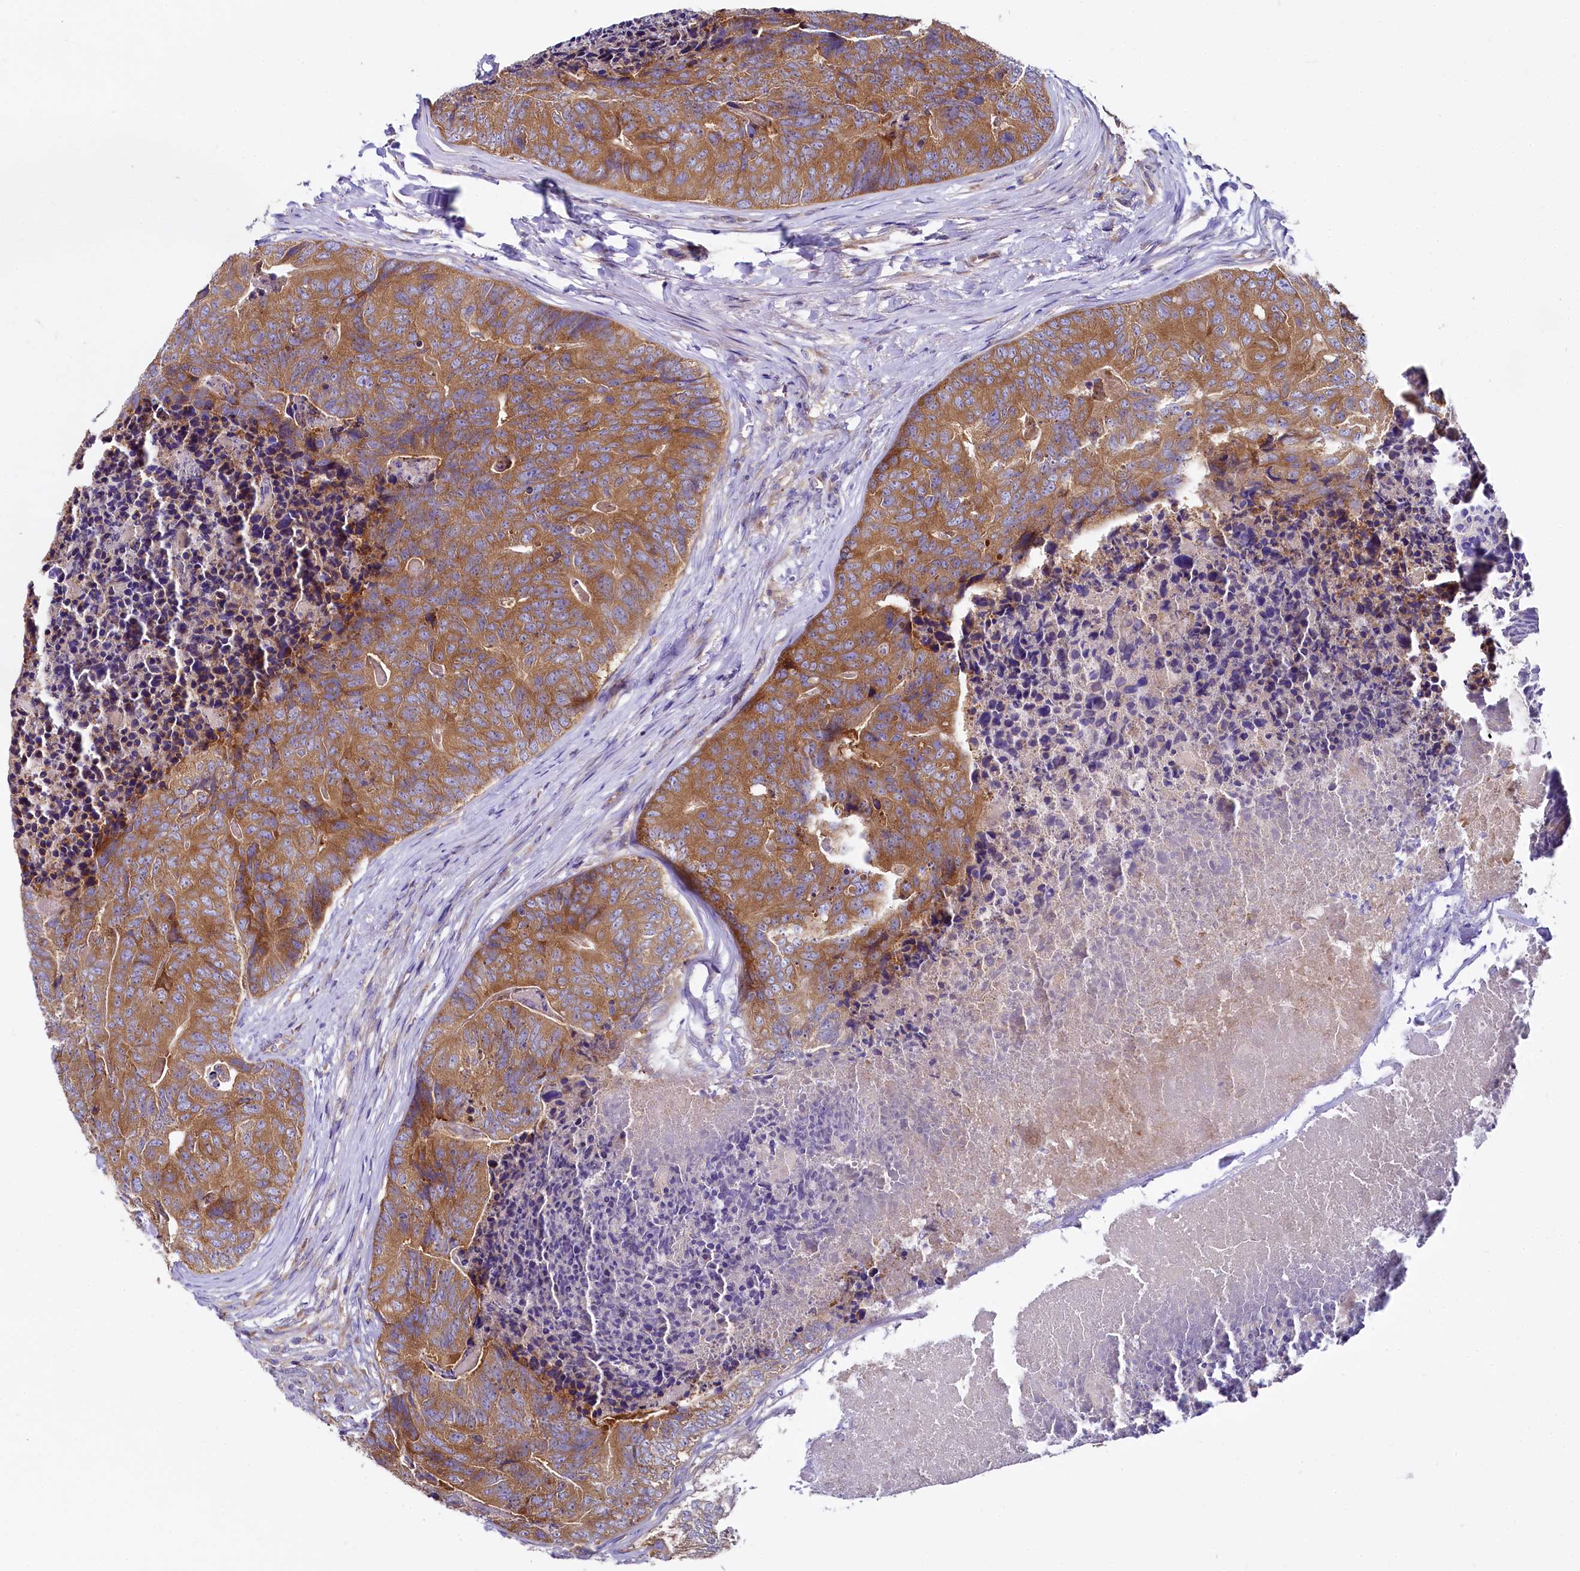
{"staining": {"intensity": "moderate", "quantity": ">75%", "location": "cytoplasmic/membranous"}, "tissue": "colorectal cancer", "cell_type": "Tumor cells", "image_type": "cancer", "snomed": [{"axis": "morphology", "description": "Adenocarcinoma, NOS"}, {"axis": "topography", "description": "Colon"}], "caption": "A brown stain labels moderate cytoplasmic/membranous expression of a protein in colorectal cancer tumor cells. The staining is performed using DAB (3,3'-diaminobenzidine) brown chromogen to label protein expression. The nuclei are counter-stained blue using hematoxylin.", "gene": "QARS1", "patient": {"sex": "female", "age": 67}}